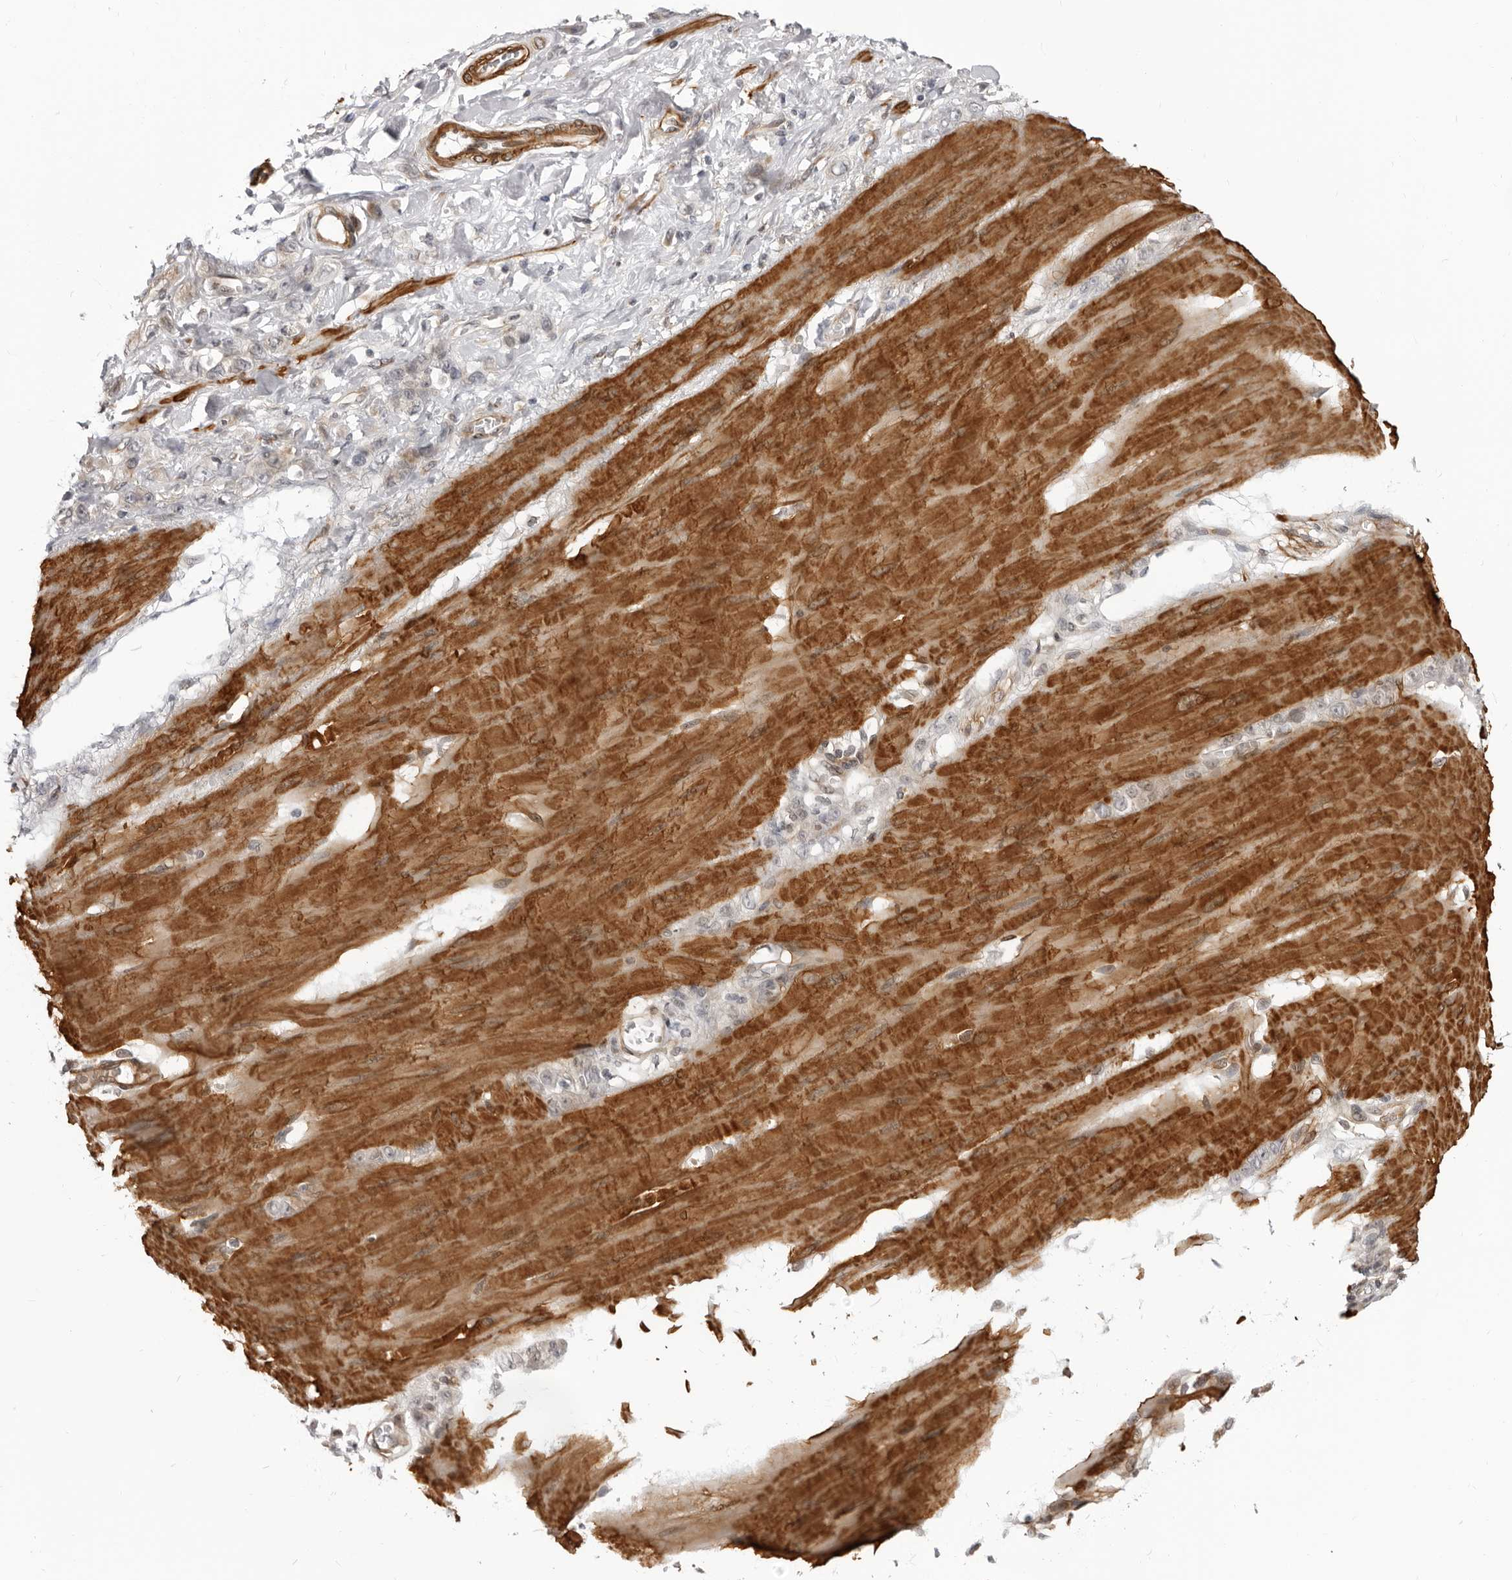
{"staining": {"intensity": "weak", "quantity": "<25%", "location": "cytoplasmic/membranous"}, "tissue": "stomach cancer", "cell_type": "Tumor cells", "image_type": "cancer", "snomed": [{"axis": "morphology", "description": "Adenocarcinoma, NOS"}, {"axis": "topography", "description": "Stomach"}], "caption": "This is an IHC photomicrograph of human stomach cancer. There is no positivity in tumor cells.", "gene": "SRGAP2", "patient": {"sex": "male", "age": 82}}